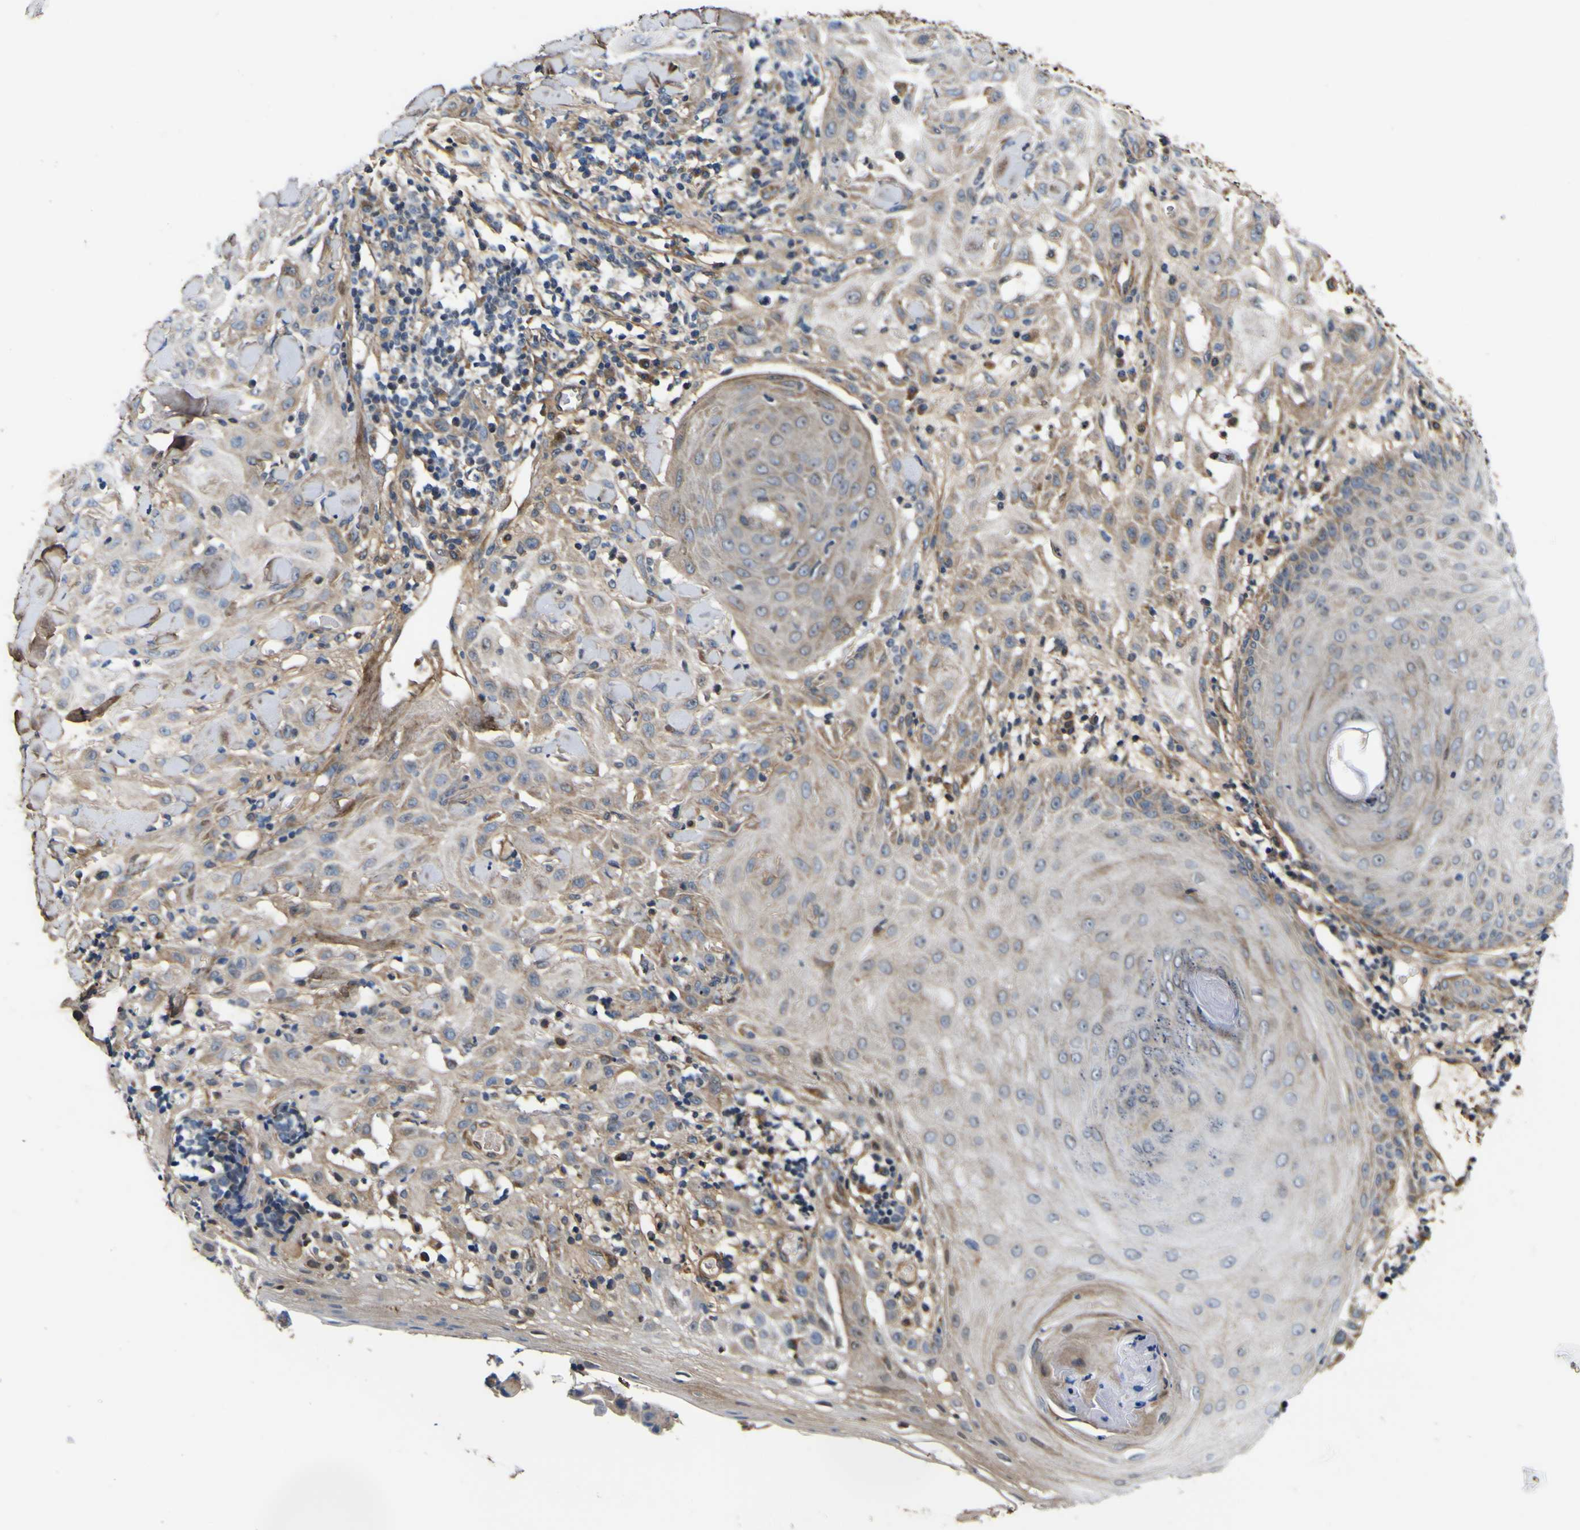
{"staining": {"intensity": "weak", "quantity": "25%-75%", "location": "cytoplasmic/membranous"}, "tissue": "skin cancer", "cell_type": "Tumor cells", "image_type": "cancer", "snomed": [{"axis": "morphology", "description": "Squamous cell carcinoma, NOS"}, {"axis": "topography", "description": "Skin"}], "caption": "Protein expression analysis of squamous cell carcinoma (skin) exhibits weak cytoplasmic/membranous positivity in about 25%-75% of tumor cells.", "gene": "POSTN", "patient": {"sex": "male", "age": 24}}